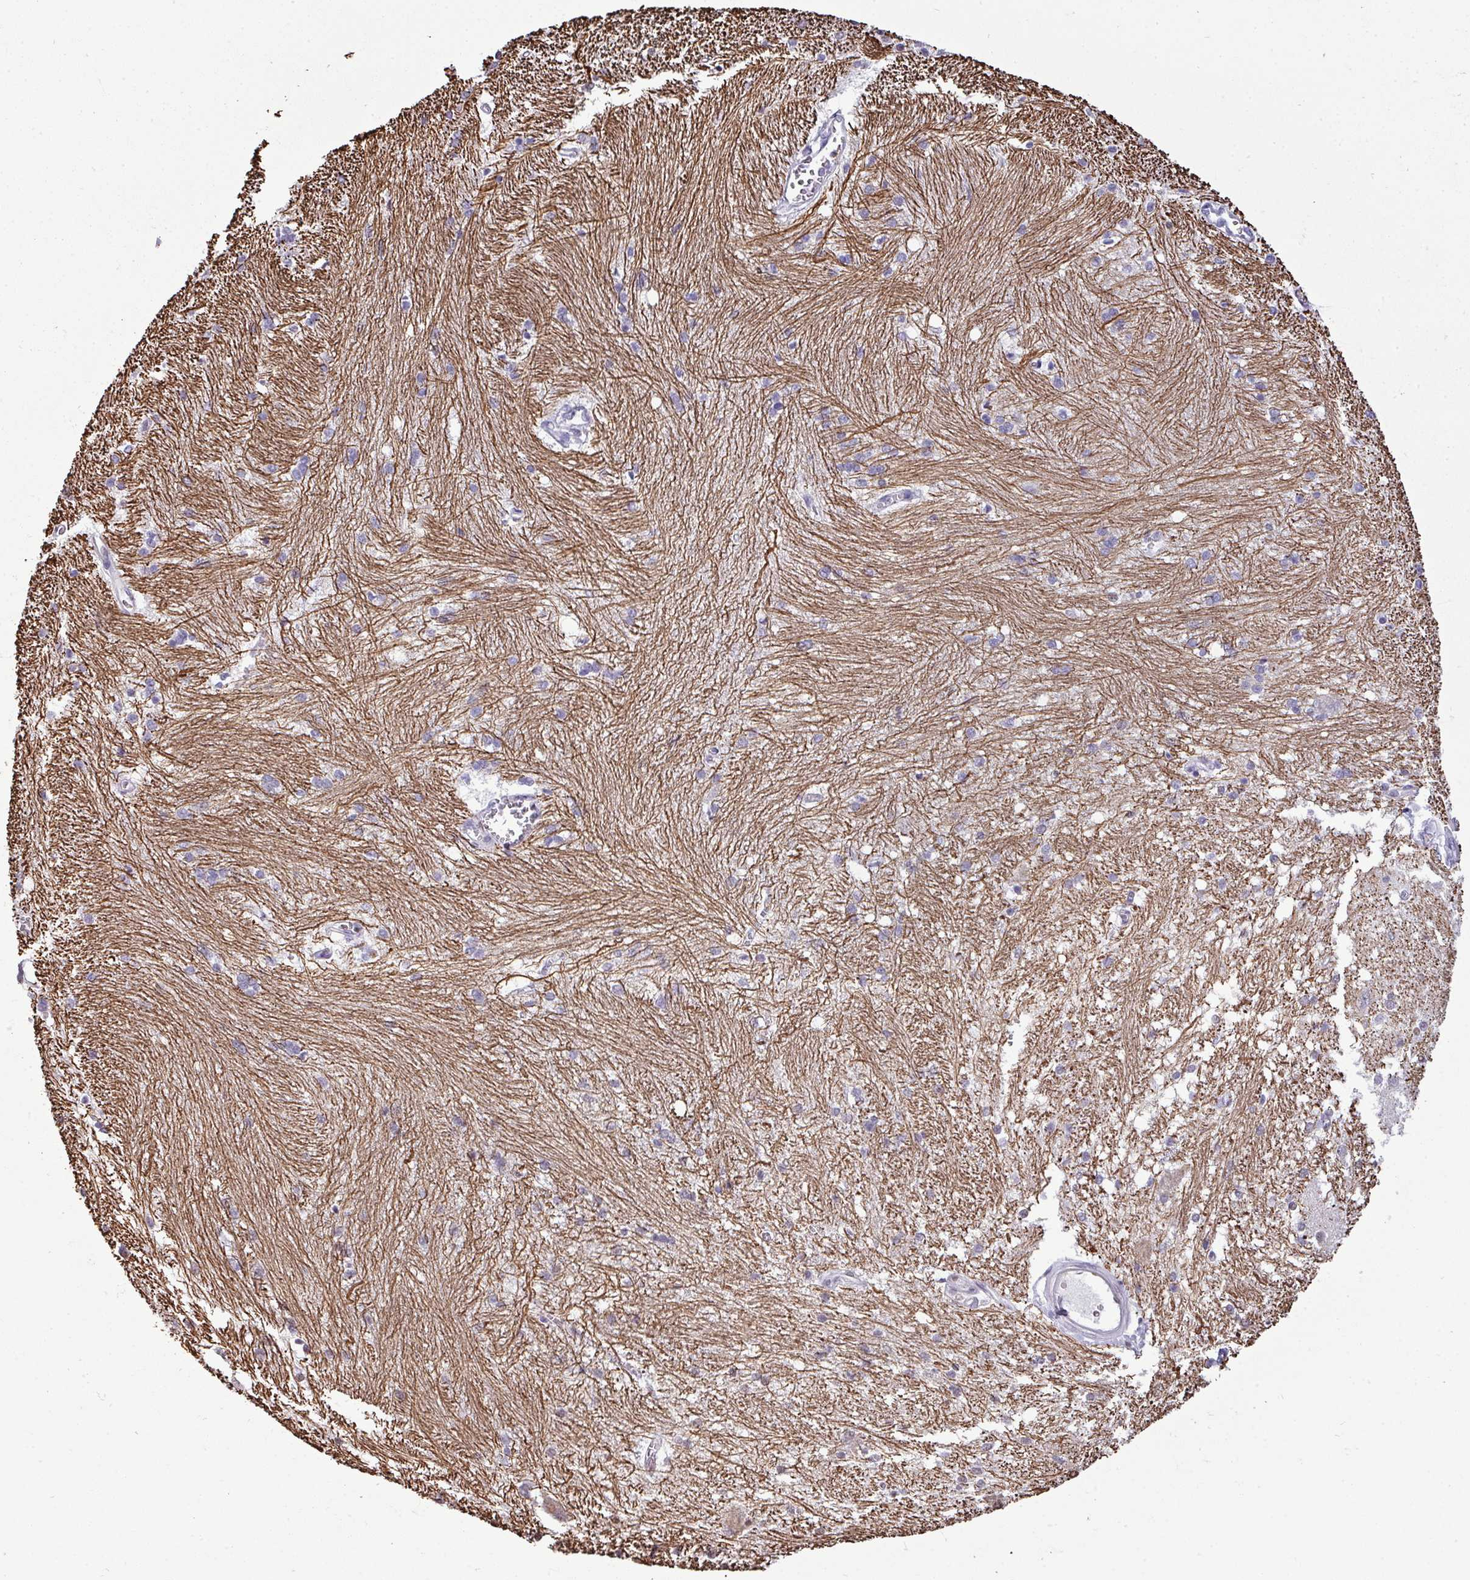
{"staining": {"intensity": "moderate", "quantity": "<25%", "location": "nuclear"}, "tissue": "caudate", "cell_type": "Glial cells", "image_type": "normal", "snomed": [{"axis": "morphology", "description": "Normal tissue, NOS"}, {"axis": "topography", "description": "Lateral ventricle wall"}], "caption": "Protein analysis of unremarkable caudate shows moderate nuclear positivity in about <25% of glial cells.", "gene": "DNAAF9", "patient": {"sex": "male", "age": 37}}